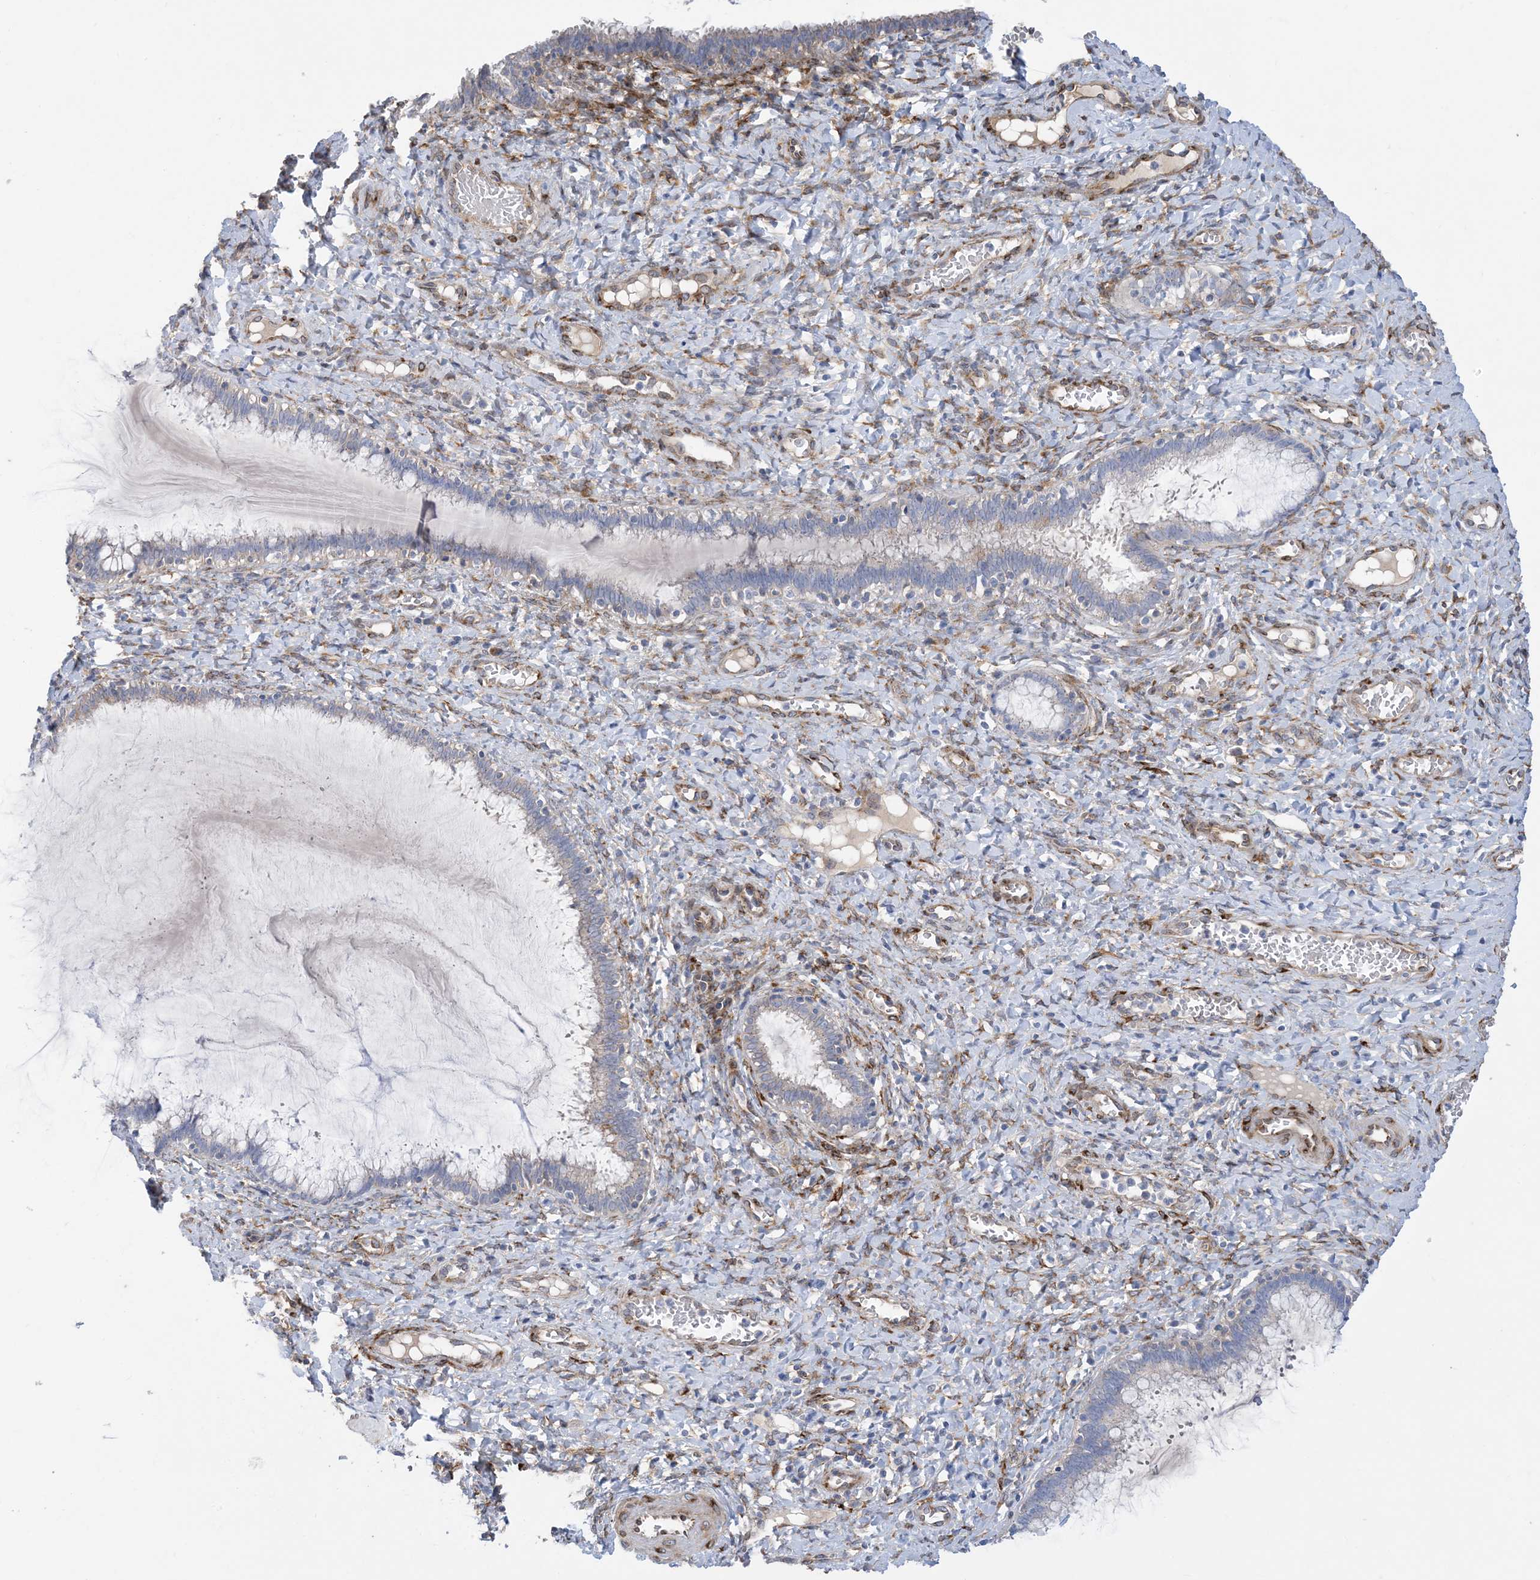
{"staining": {"intensity": "negative", "quantity": "none", "location": "none"}, "tissue": "cervix", "cell_type": "Glandular cells", "image_type": "normal", "snomed": [{"axis": "morphology", "description": "Normal tissue, NOS"}, {"axis": "morphology", "description": "Adenocarcinoma, NOS"}, {"axis": "topography", "description": "Cervix"}], "caption": "Immunohistochemistry of normal human cervix demonstrates no expression in glandular cells. (DAB IHC visualized using brightfield microscopy, high magnification).", "gene": "RBMS3", "patient": {"sex": "female", "age": 29}}